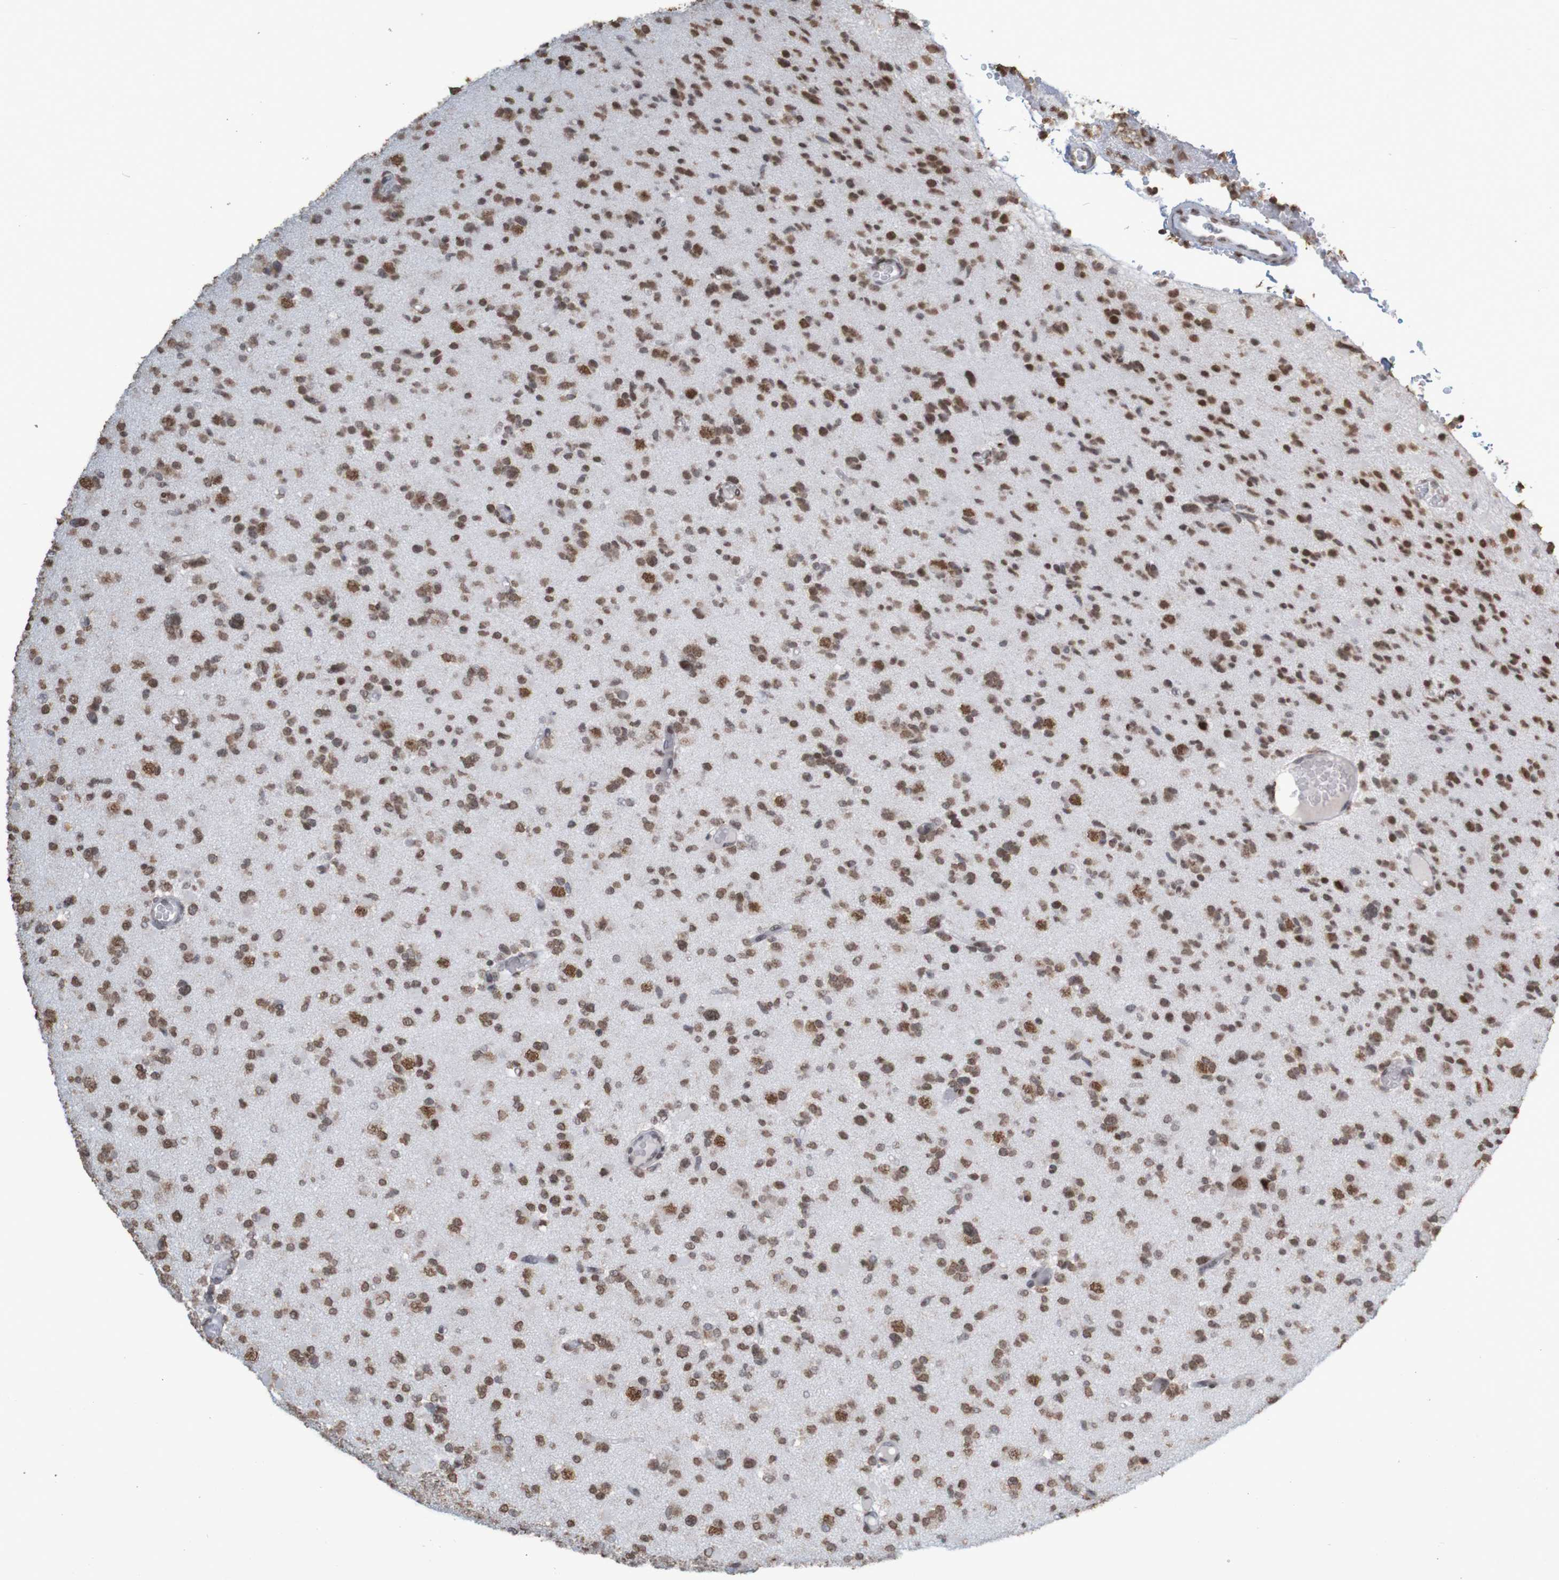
{"staining": {"intensity": "moderate", "quantity": ">75%", "location": "nuclear"}, "tissue": "glioma", "cell_type": "Tumor cells", "image_type": "cancer", "snomed": [{"axis": "morphology", "description": "Glioma, malignant, Low grade"}, {"axis": "topography", "description": "Brain"}], "caption": "Moderate nuclear expression is present in approximately >75% of tumor cells in glioma. (DAB (3,3'-diaminobenzidine) = brown stain, brightfield microscopy at high magnification).", "gene": "GFI1", "patient": {"sex": "female", "age": 22}}